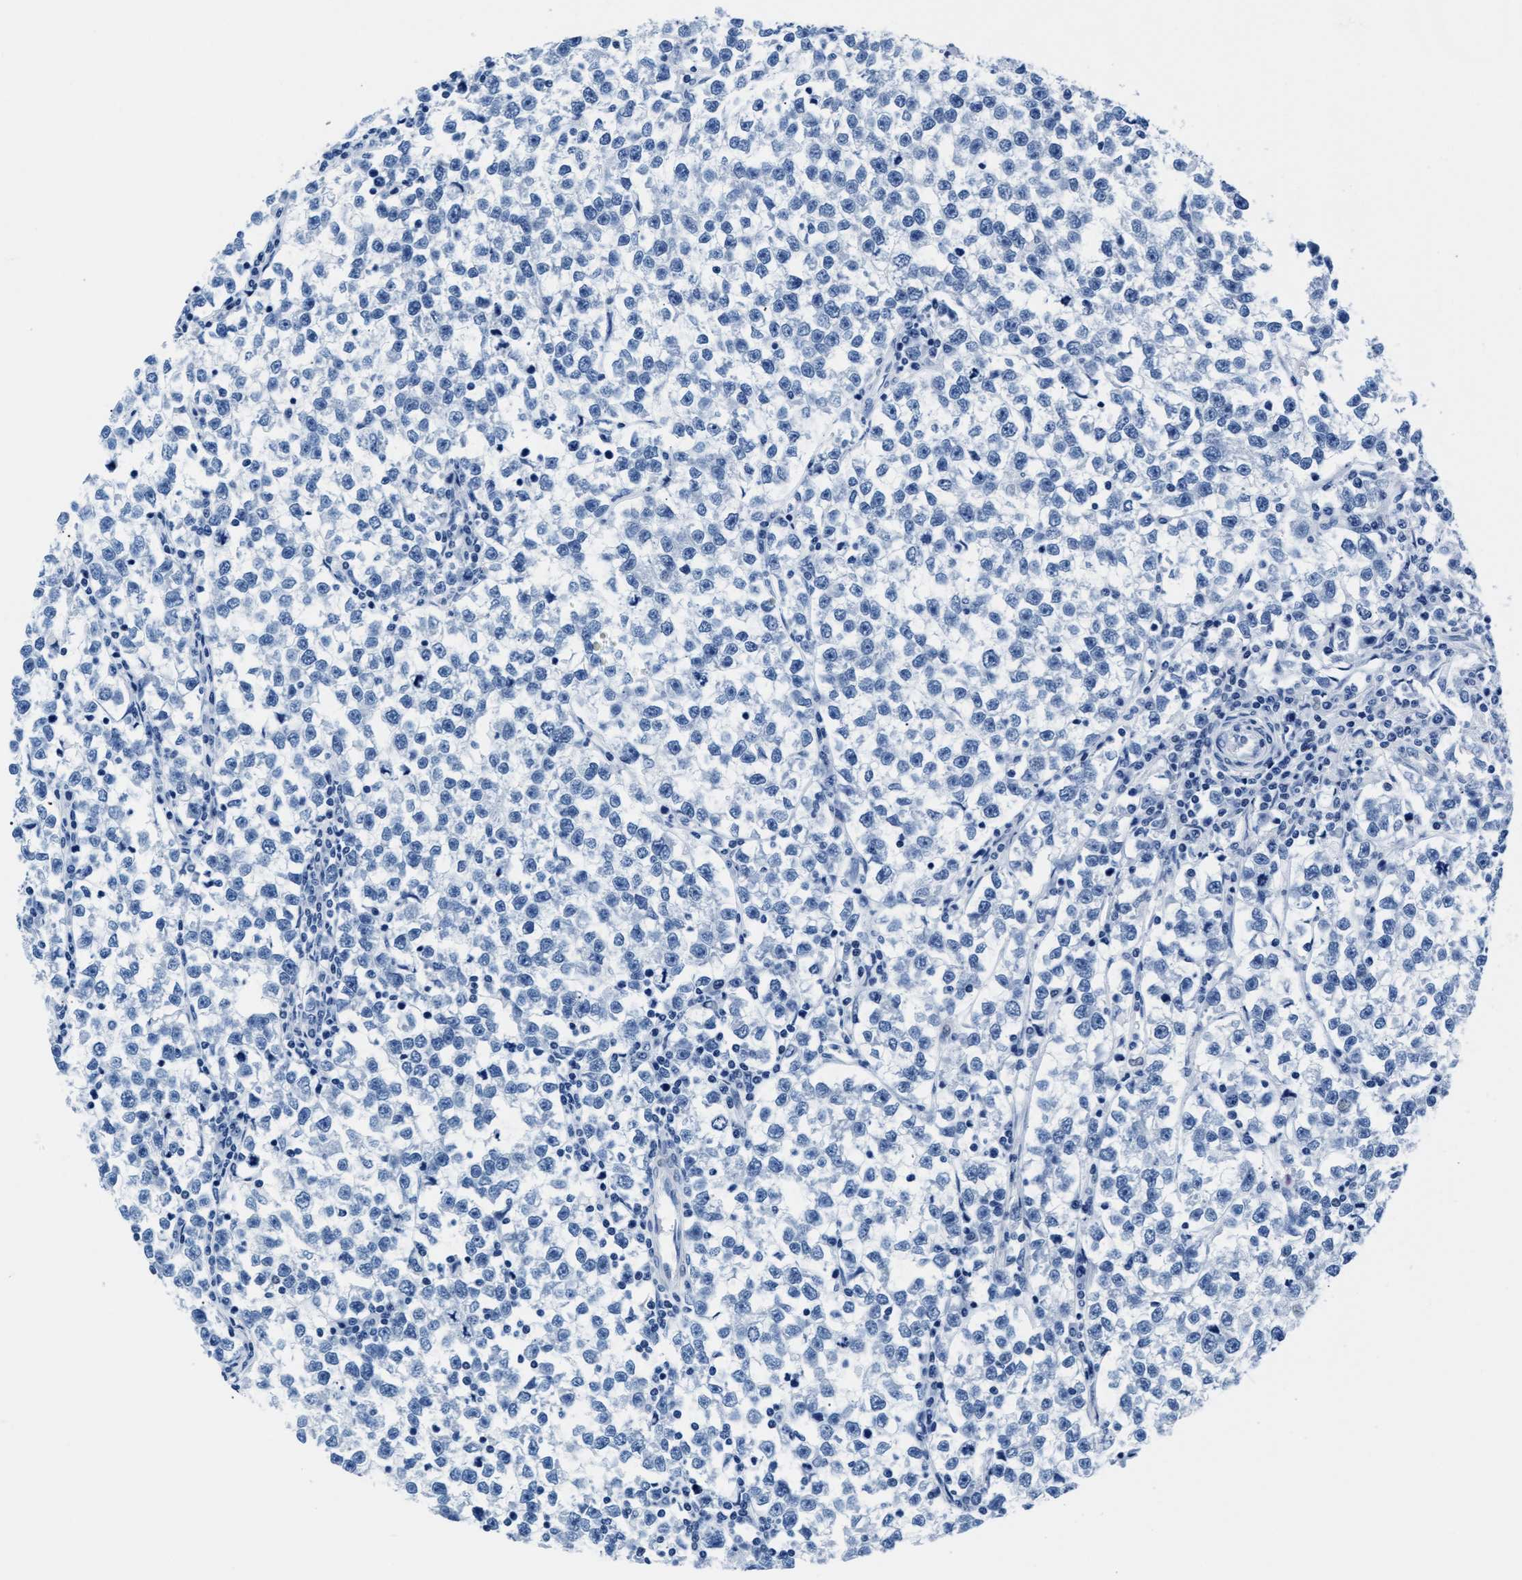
{"staining": {"intensity": "negative", "quantity": "none", "location": "none"}, "tissue": "testis cancer", "cell_type": "Tumor cells", "image_type": "cancer", "snomed": [{"axis": "morphology", "description": "Normal tissue, NOS"}, {"axis": "morphology", "description": "Seminoma, NOS"}, {"axis": "topography", "description": "Testis"}], "caption": "Tumor cells are negative for brown protein staining in seminoma (testis). (Brightfield microscopy of DAB (3,3'-diaminobenzidine) immunohistochemistry (IHC) at high magnification).", "gene": "MMP8", "patient": {"sex": "male", "age": 43}}